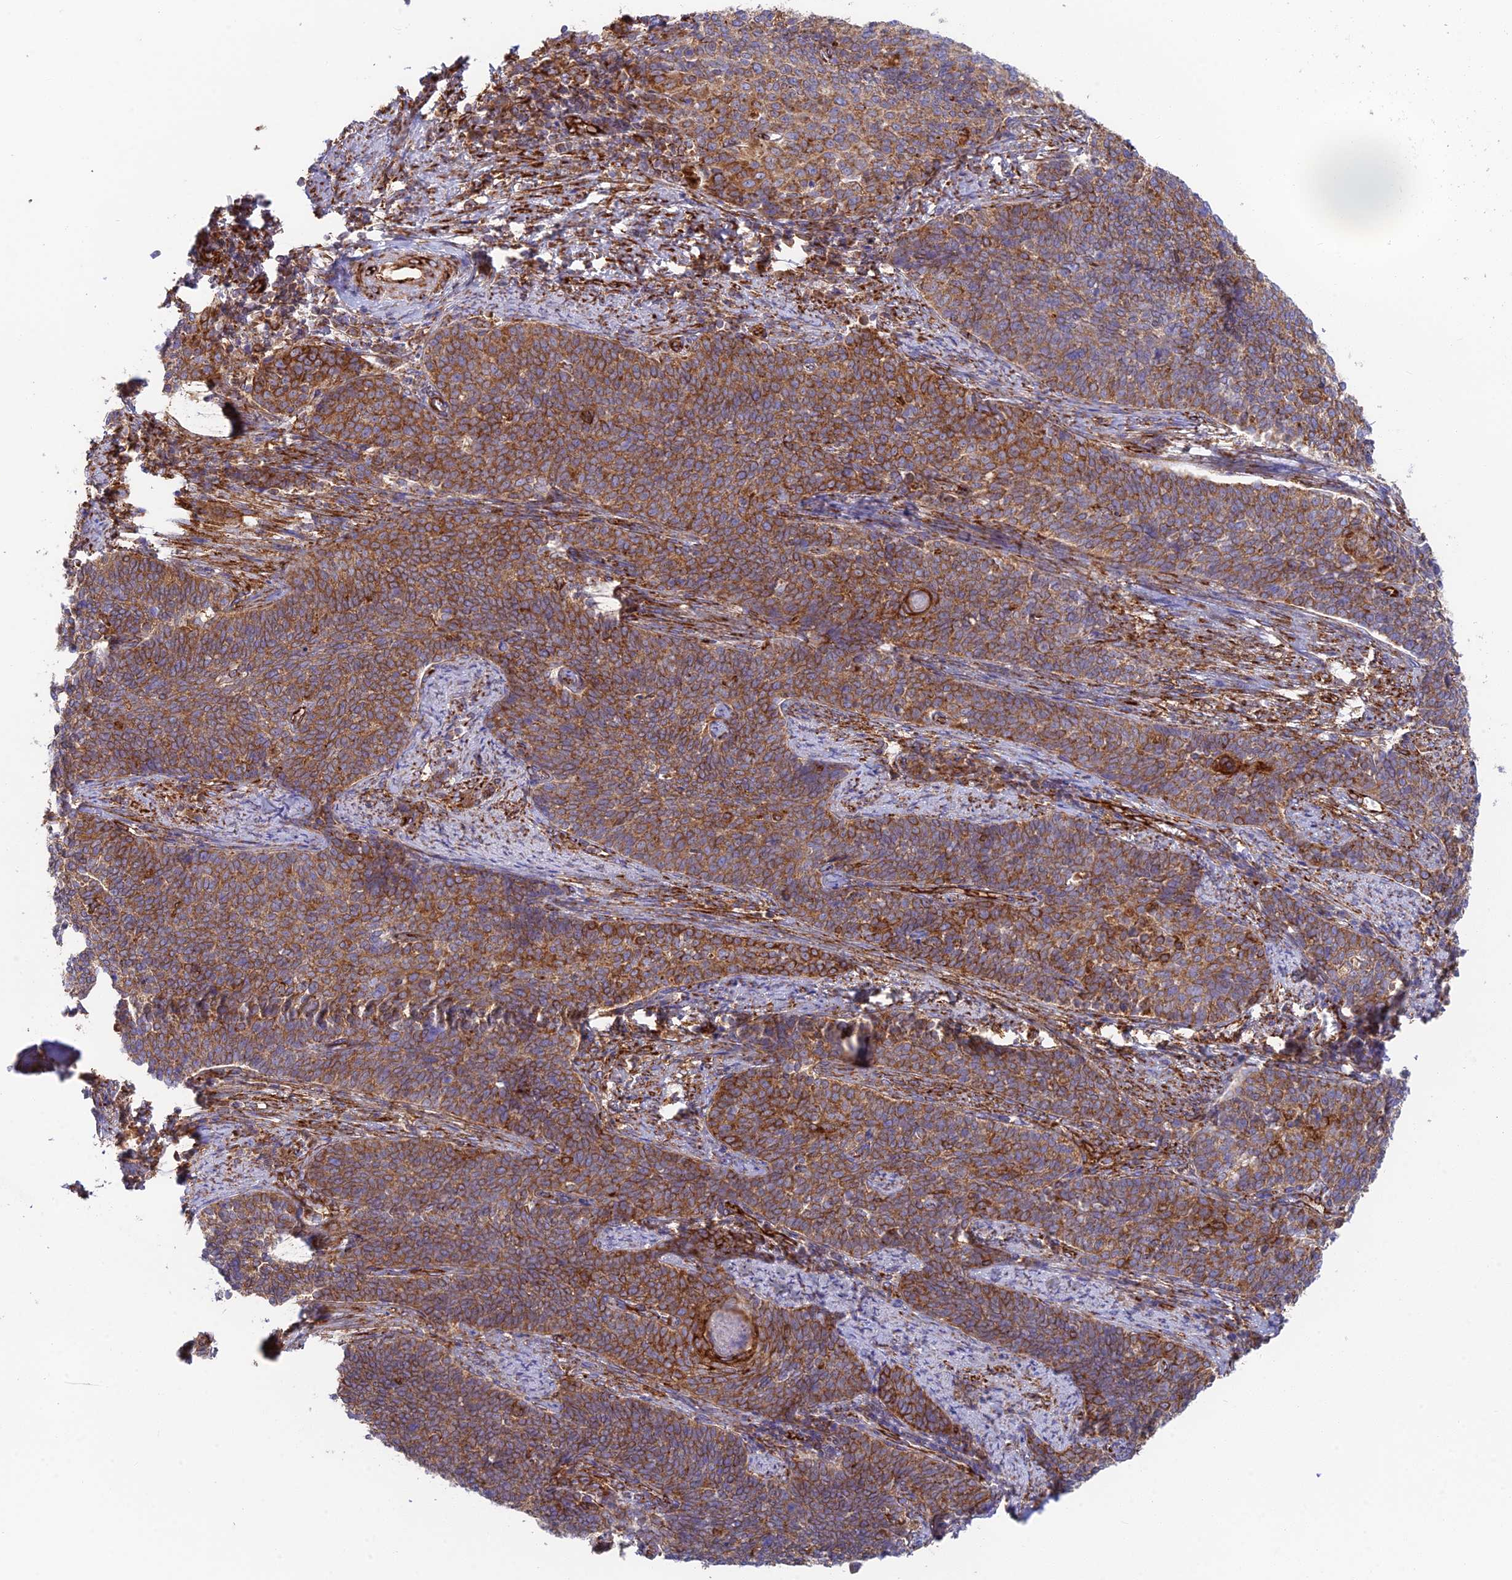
{"staining": {"intensity": "strong", "quantity": ">75%", "location": "cytoplasmic/membranous"}, "tissue": "cervical cancer", "cell_type": "Tumor cells", "image_type": "cancer", "snomed": [{"axis": "morphology", "description": "Squamous cell carcinoma, NOS"}, {"axis": "topography", "description": "Cervix"}], "caption": "The micrograph shows immunohistochemical staining of cervical squamous cell carcinoma. There is strong cytoplasmic/membranous expression is seen in approximately >75% of tumor cells.", "gene": "CCDC69", "patient": {"sex": "female", "age": 39}}